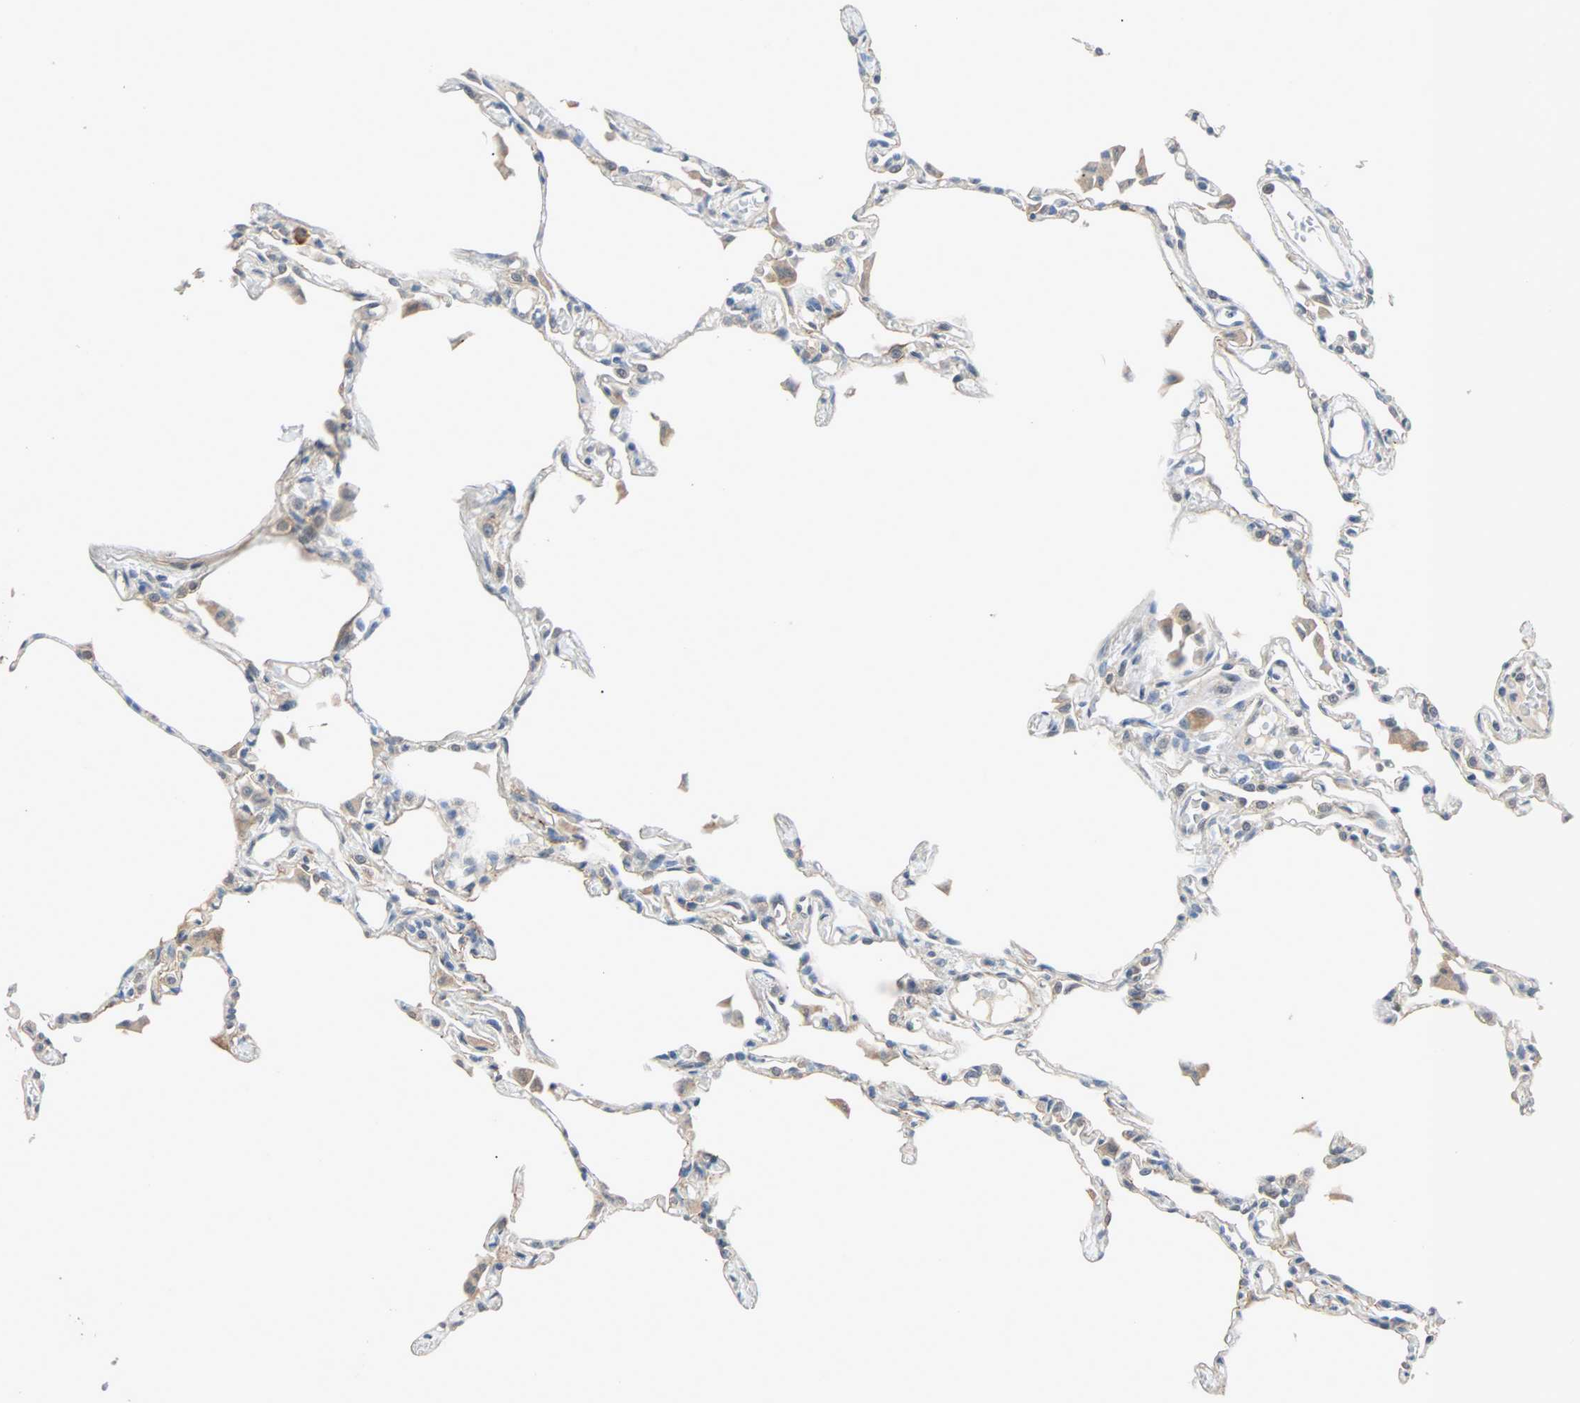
{"staining": {"intensity": "negative", "quantity": "none", "location": "none"}, "tissue": "lung", "cell_type": "Alveolar cells", "image_type": "normal", "snomed": [{"axis": "morphology", "description": "Normal tissue, NOS"}, {"axis": "topography", "description": "Lung"}], "caption": "The photomicrograph reveals no staining of alveolar cells in benign lung.", "gene": "QSER1", "patient": {"sex": "female", "age": 49}}